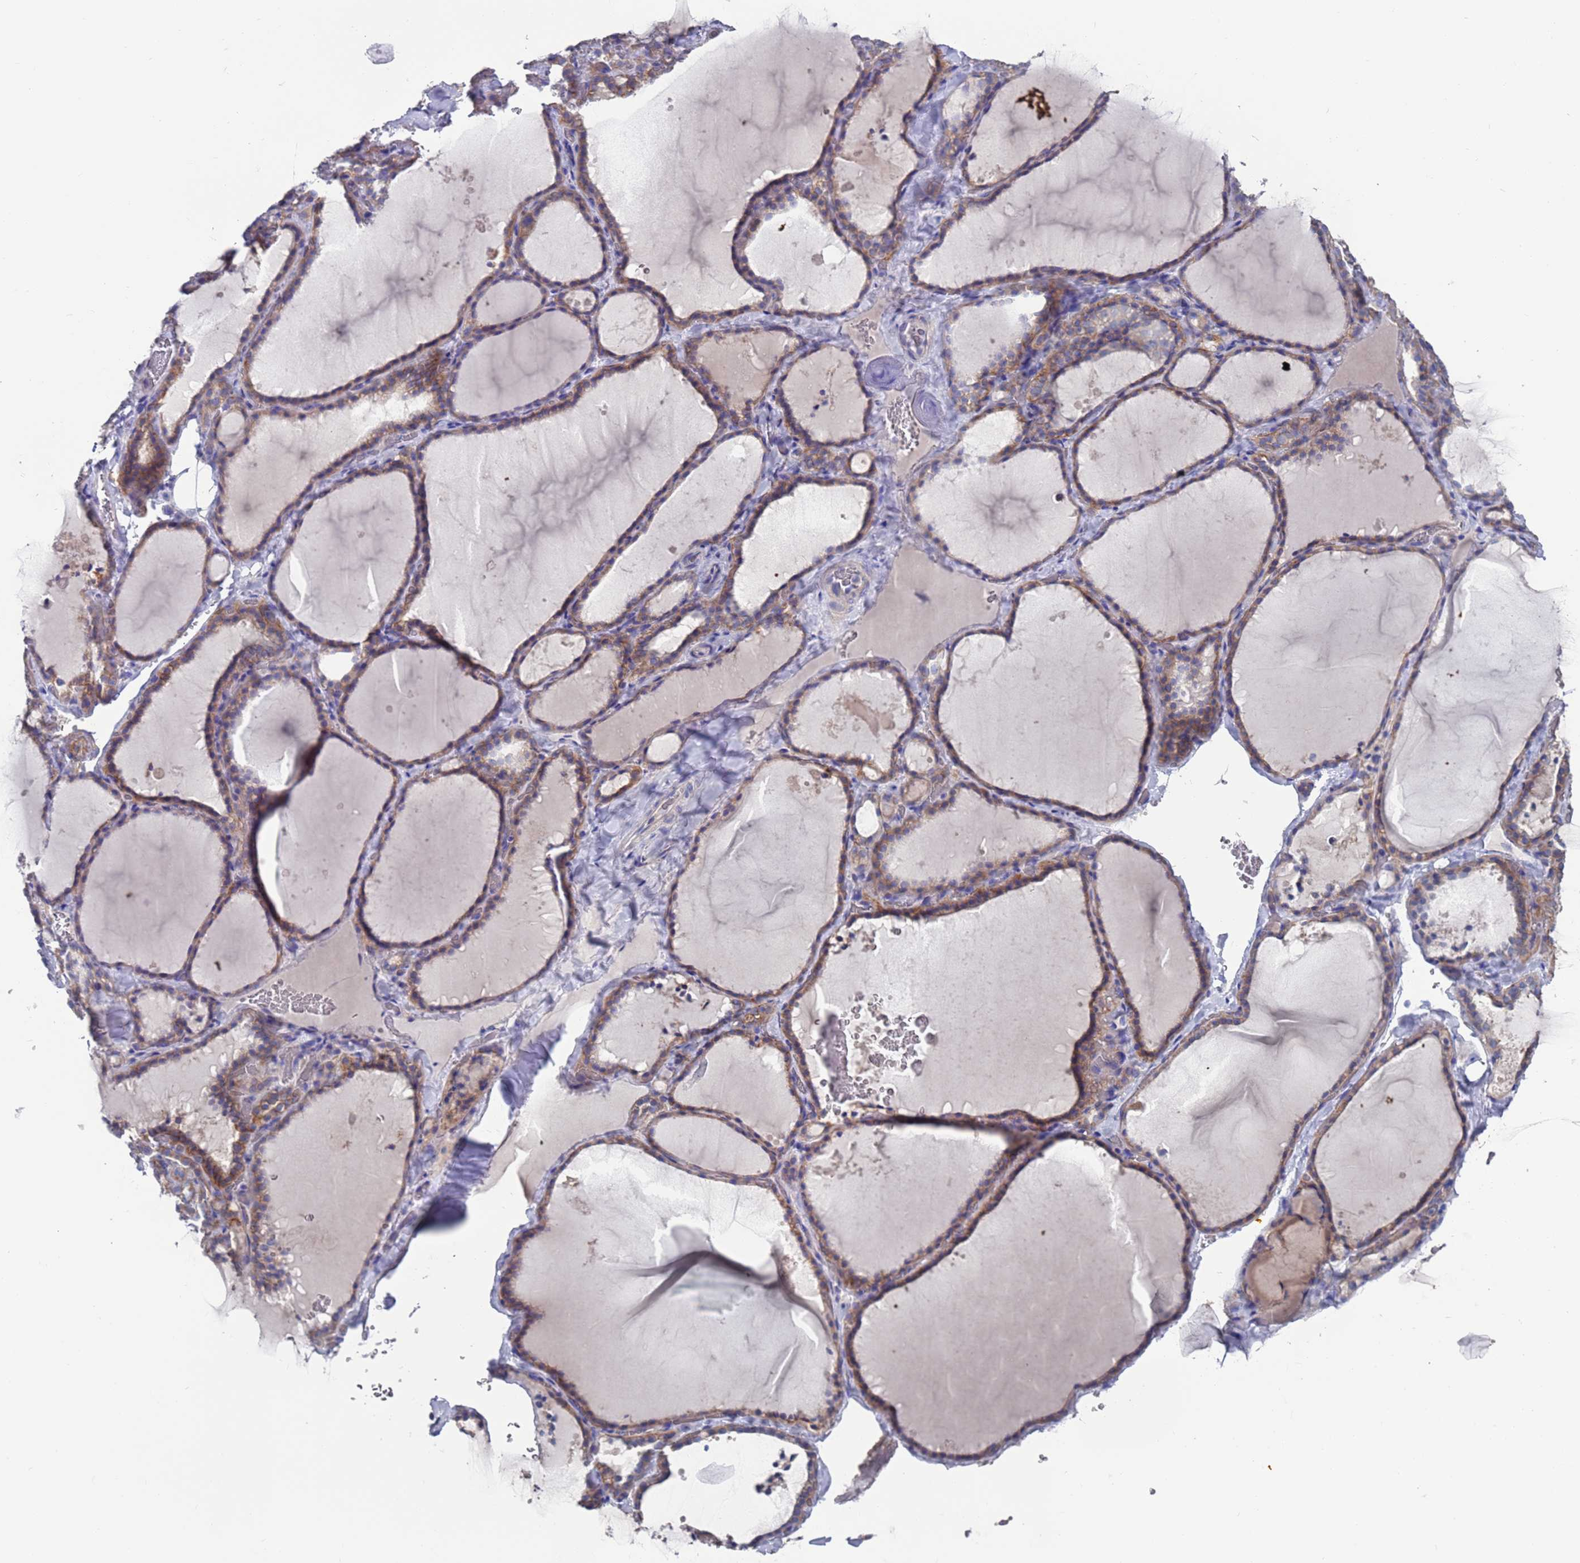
{"staining": {"intensity": "moderate", "quantity": "25%-75%", "location": "cytoplasmic/membranous"}, "tissue": "thyroid gland", "cell_type": "Glandular cells", "image_type": "normal", "snomed": [{"axis": "morphology", "description": "Normal tissue, NOS"}, {"axis": "topography", "description": "Thyroid gland"}], "caption": "Glandular cells demonstrate medium levels of moderate cytoplasmic/membranous staining in approximately 25%-75% of cells in benign thyroid gland. (Brightfield microscopy of DAB IHC at high magnification).", "gene": "KRTCAP3", "patient": {"sex": "female", "age": 22}}